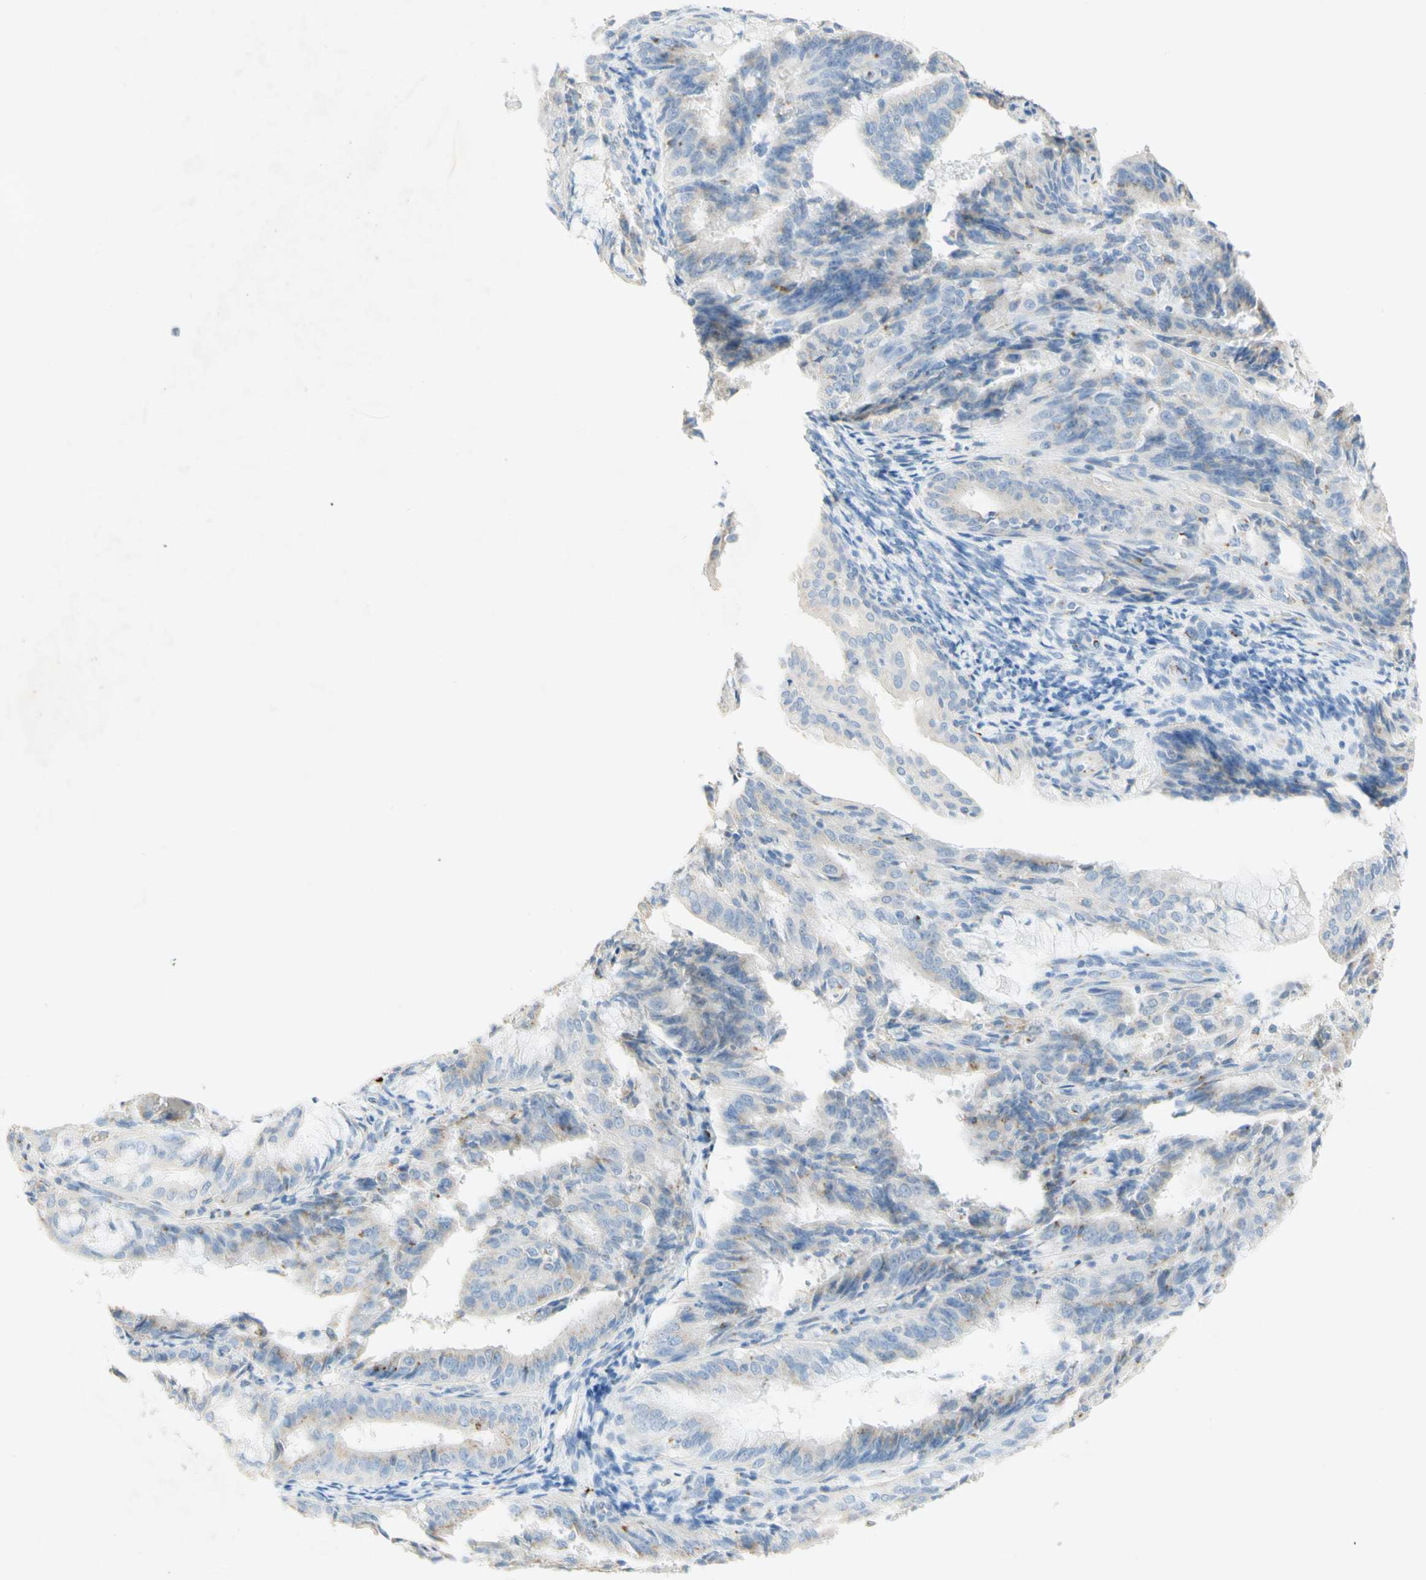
{"staining": {"intensity": "moderate", "quantity": "<25%", "location": "cytoplasmic/membranous"}, "tissue": "endometrial cancer", "cell_type": "Tumor cells", "image_type": "cancer", "snomed": [{"axis": "morphology", "description": "Adenocarcinoma, NOS"}, {"axis": "topography", "description": "Endometrium"}], "caption": "Immunohistochemical staining of endometrial cancer demonstrates low levels of moderate cytoplasmic/membranous positivity in approximately <25% of tumor cells.", "gene": "MANEA", "patient": {"sex": "female", "age": 63}}